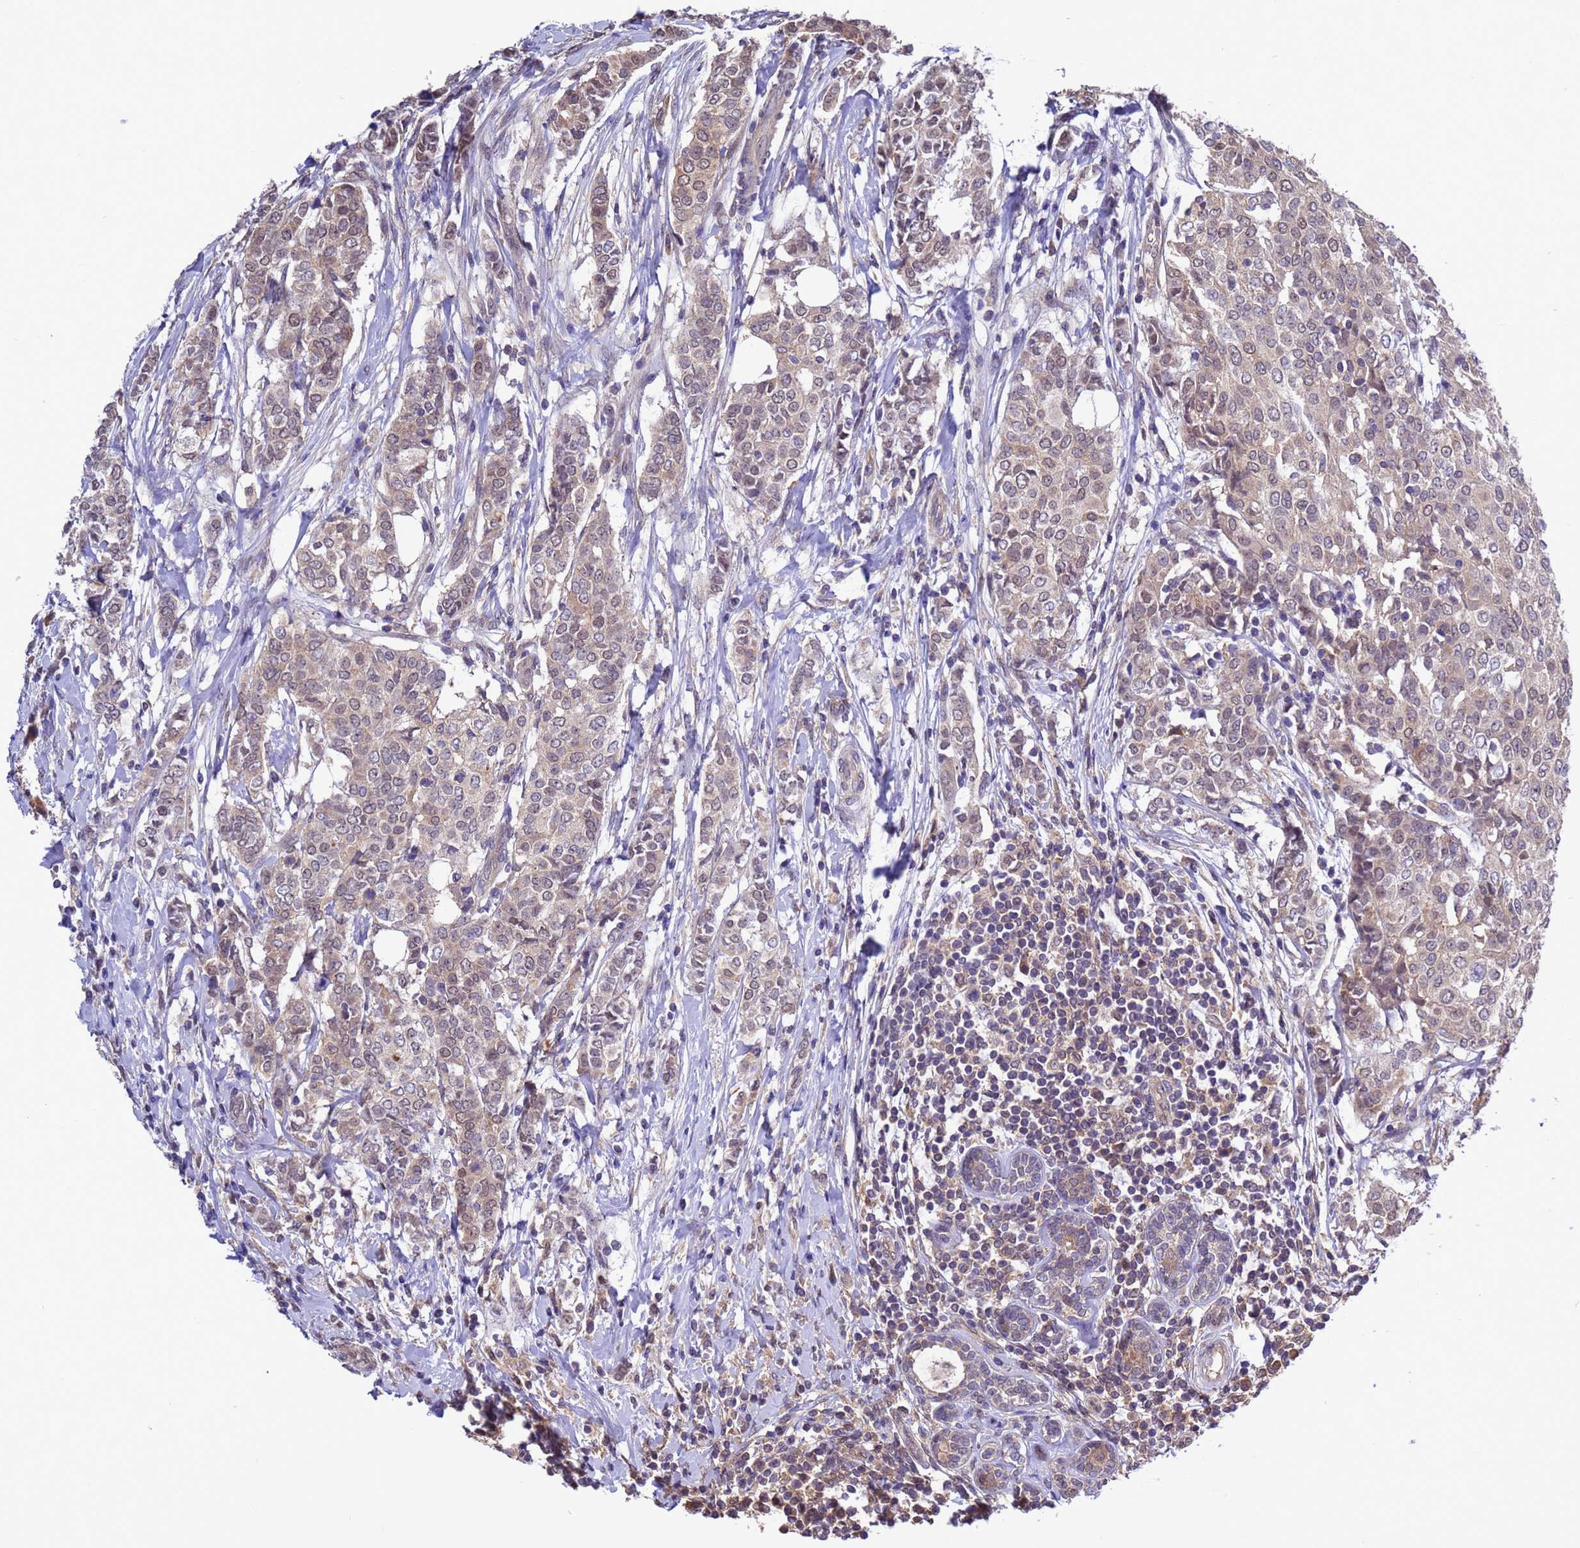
{"staining": {"intensity": "weak", "quantity": ">75%", "location": "cytoplasmic/membranous,nuclear"}, "tissue": "breast cancer", "cell_type": "Tumor cells", "image_type": "cancer", "snomed": [{"axis": "morphology", "description": "Lobular carcinoma"}, {"axis": "topography", "description": "Breast"}], "caption": "Breast cancer (lobular carcinoma) stained for a protein (brown) exhibits weak cytoplasmic/membranous and nuclear positive staining in approximately >75% of tumor cells.", "gene": "ZFP69B", "patient": {"sex": "female", "age": 51}}